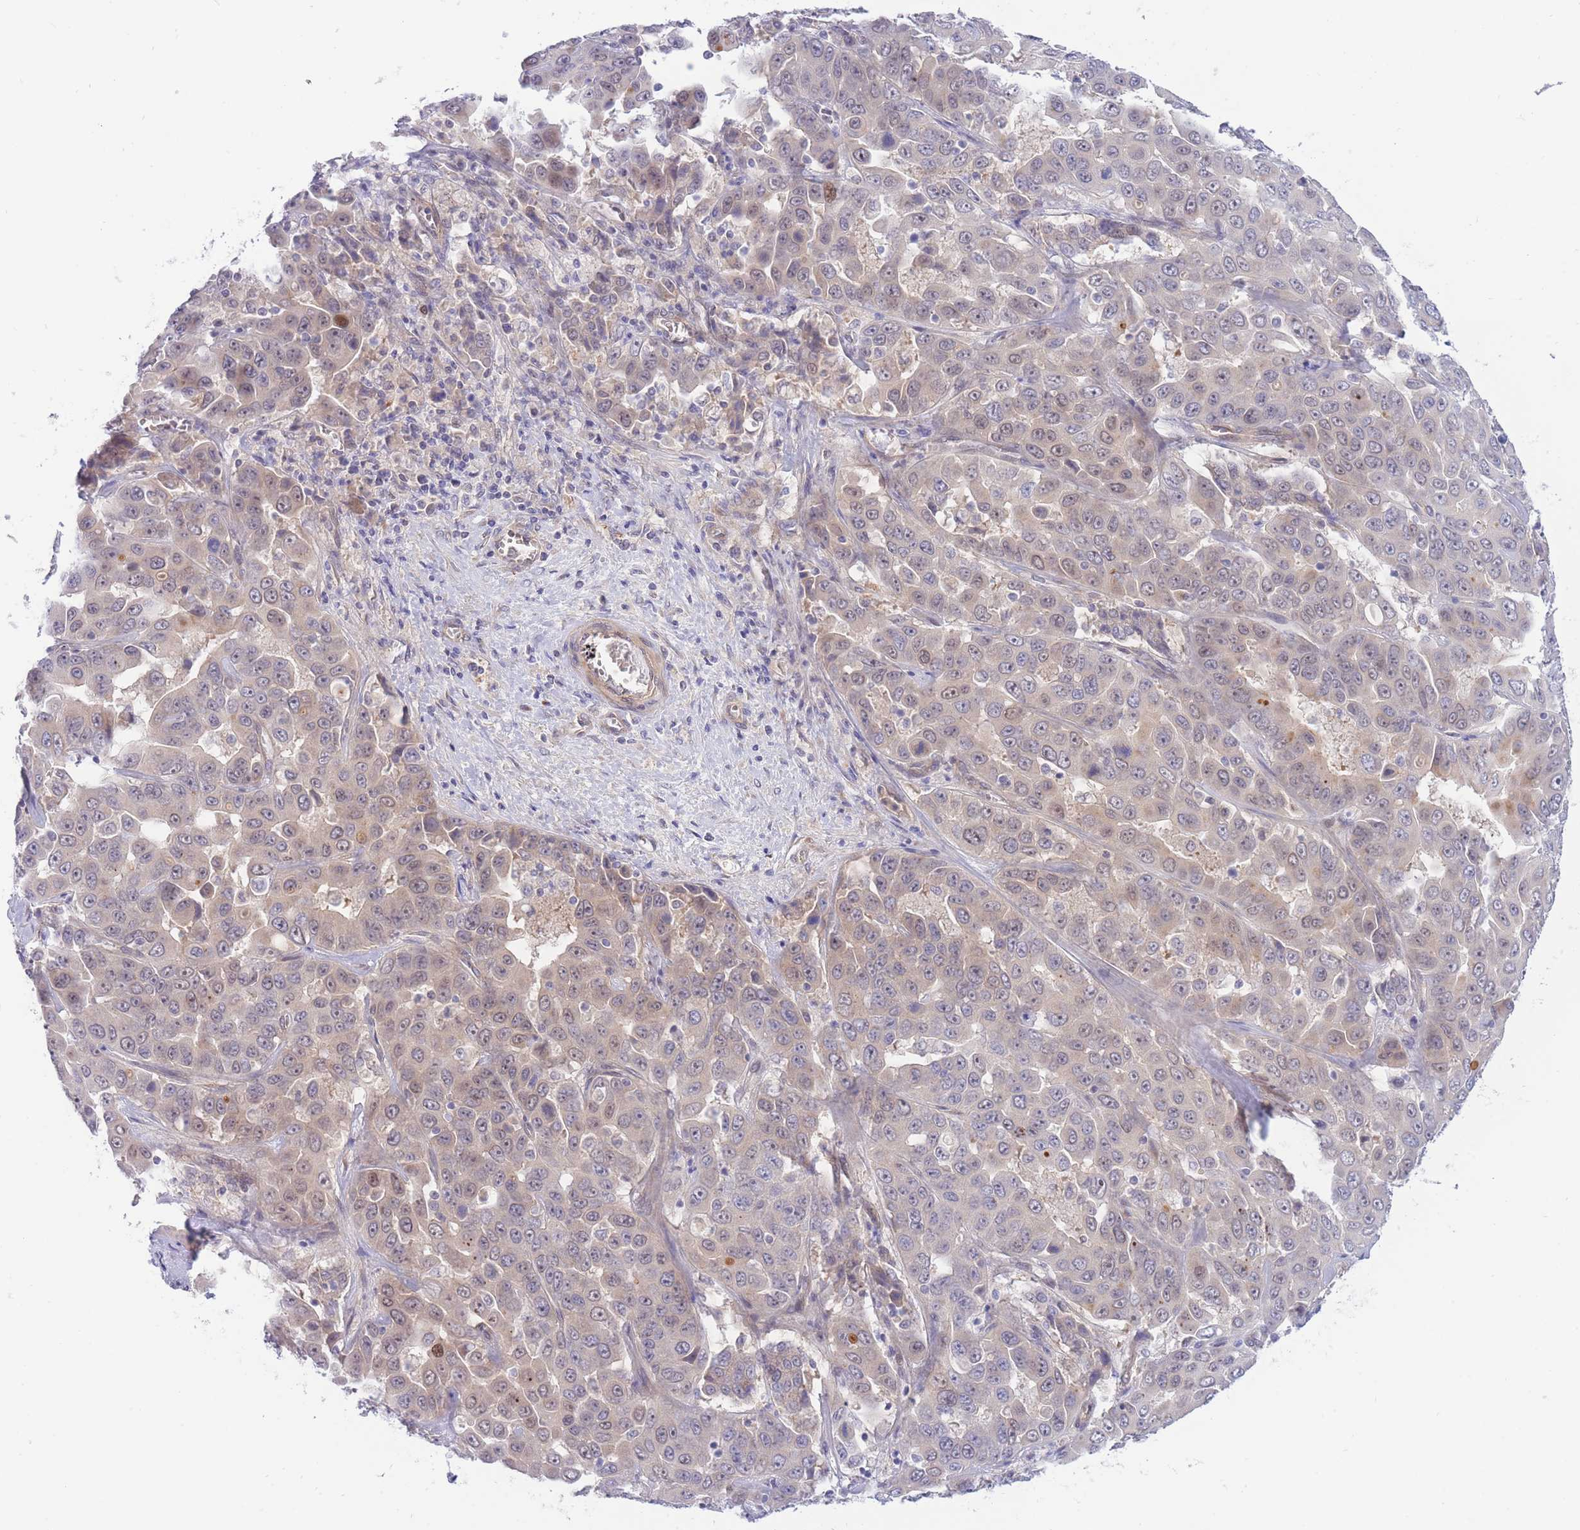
{"staining": {"intensity": "negative", "quantity": "none", "location": "none"}, "tissue": "liver cancer", "cell_type": "Tumor cells", "image_type": "cancer", "snomed": [{"axis": "morphology", "description": "Cholangiocarcinoma"}, {"axis": "topography", "description": "Liver"}], "caption": "Immunohistochemical staining of human liver cholangiocarcinoma exhibits no significant staining in tumor cells.", "gene": "APOL4", "patient": {"sex": "female", "age": 52}}